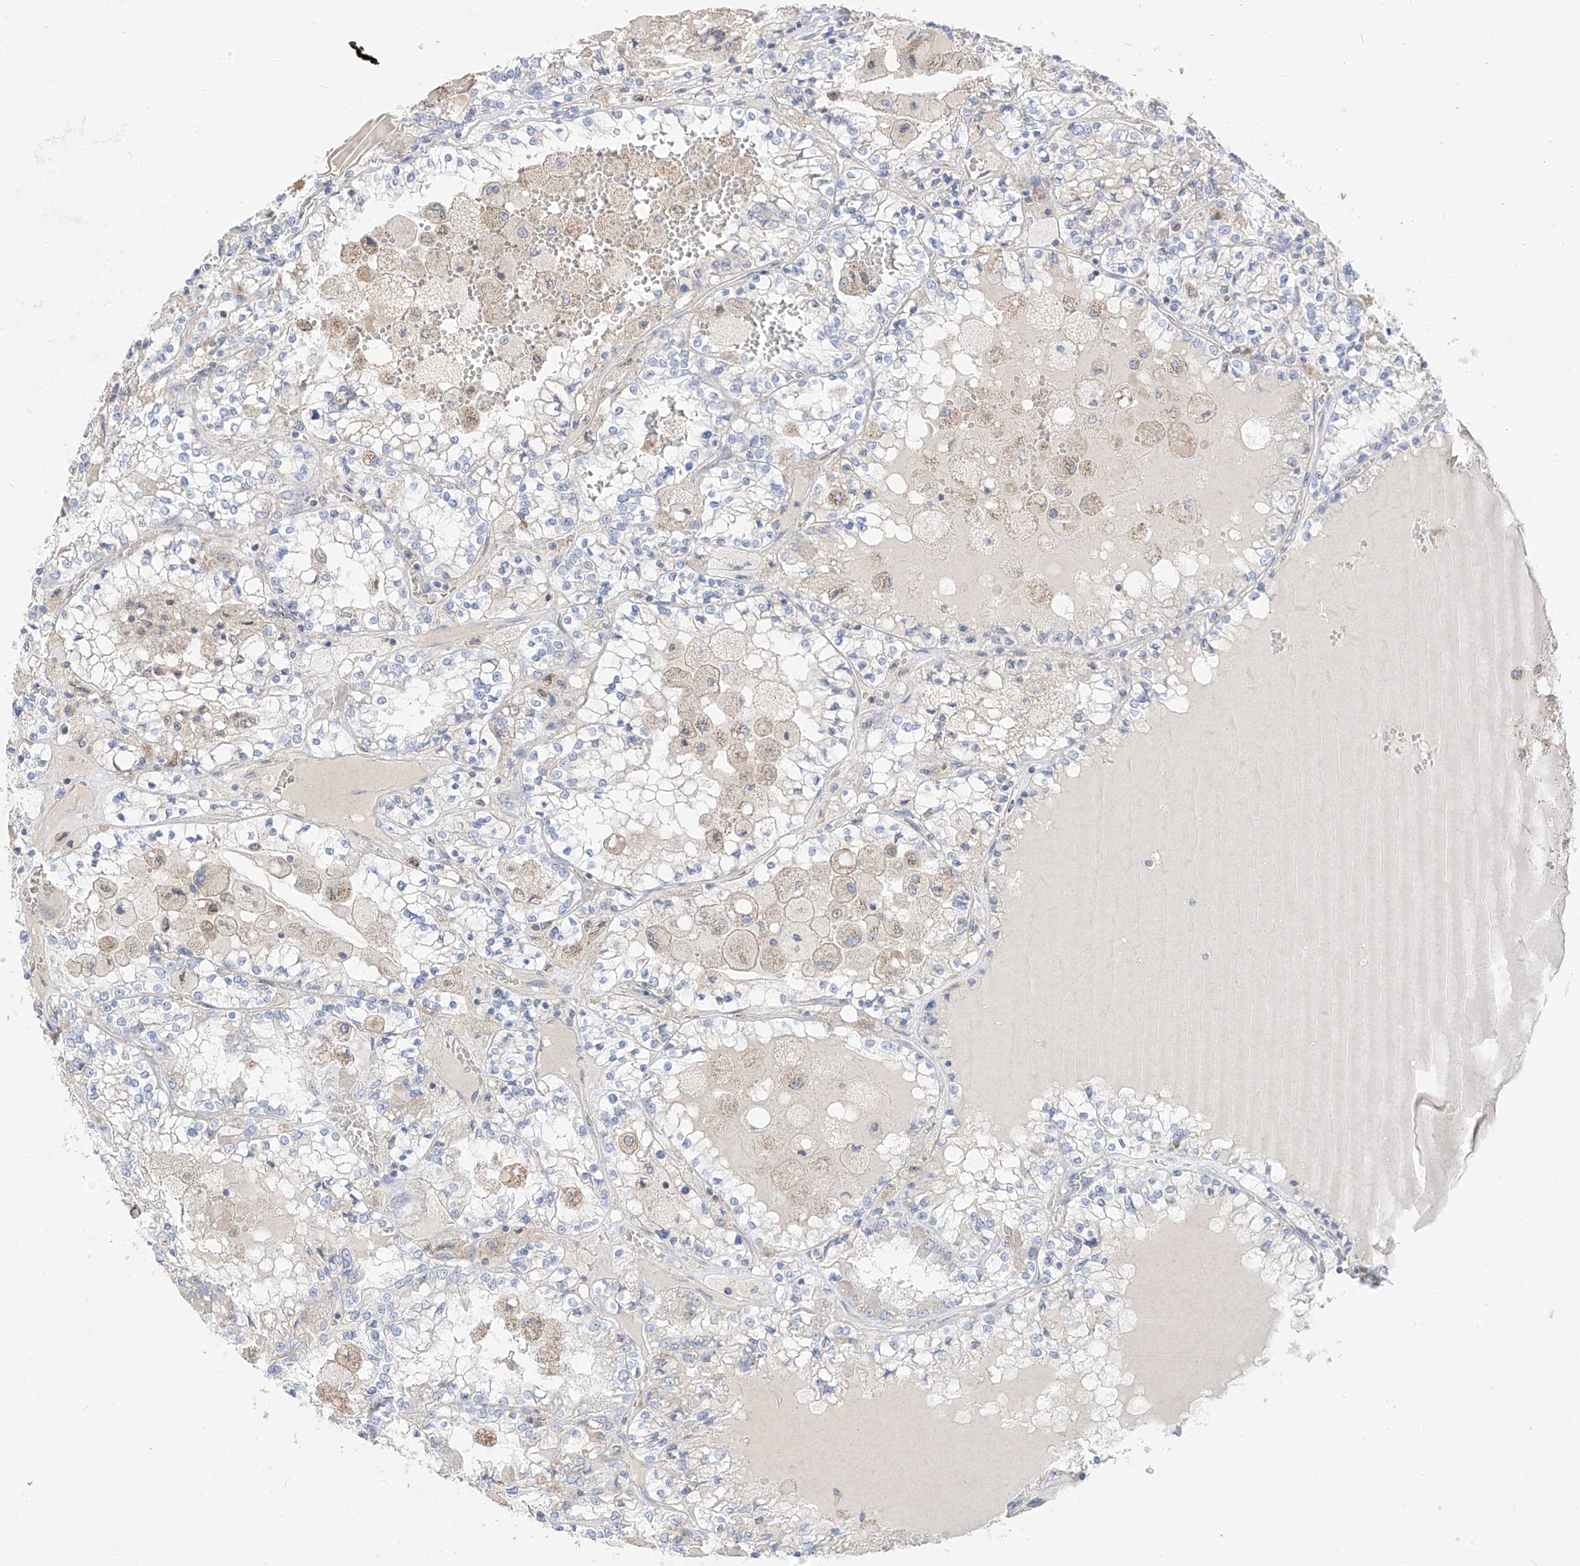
{"staining": {"intensity": "negative", "quantity": "none", "location": "none"}, "tissue": "renal cancer", "cell_type": "Tumor cells", "image_type": "cancer", "snomed": [{"axis": "morphology", "description": "Adenocarcinoma, NOS"}, {"axis": "topography", "description": "Kidney"}], "caption": "An immunohistochemistry (IHC) photomicrograph of renal cancer (adenocarcinoma) is shown. There is no staining in tumor cells of renal cancer (adenocarcinoma).", "gene": "RASA2", "patient": {"sex": "female", "age": 56}}